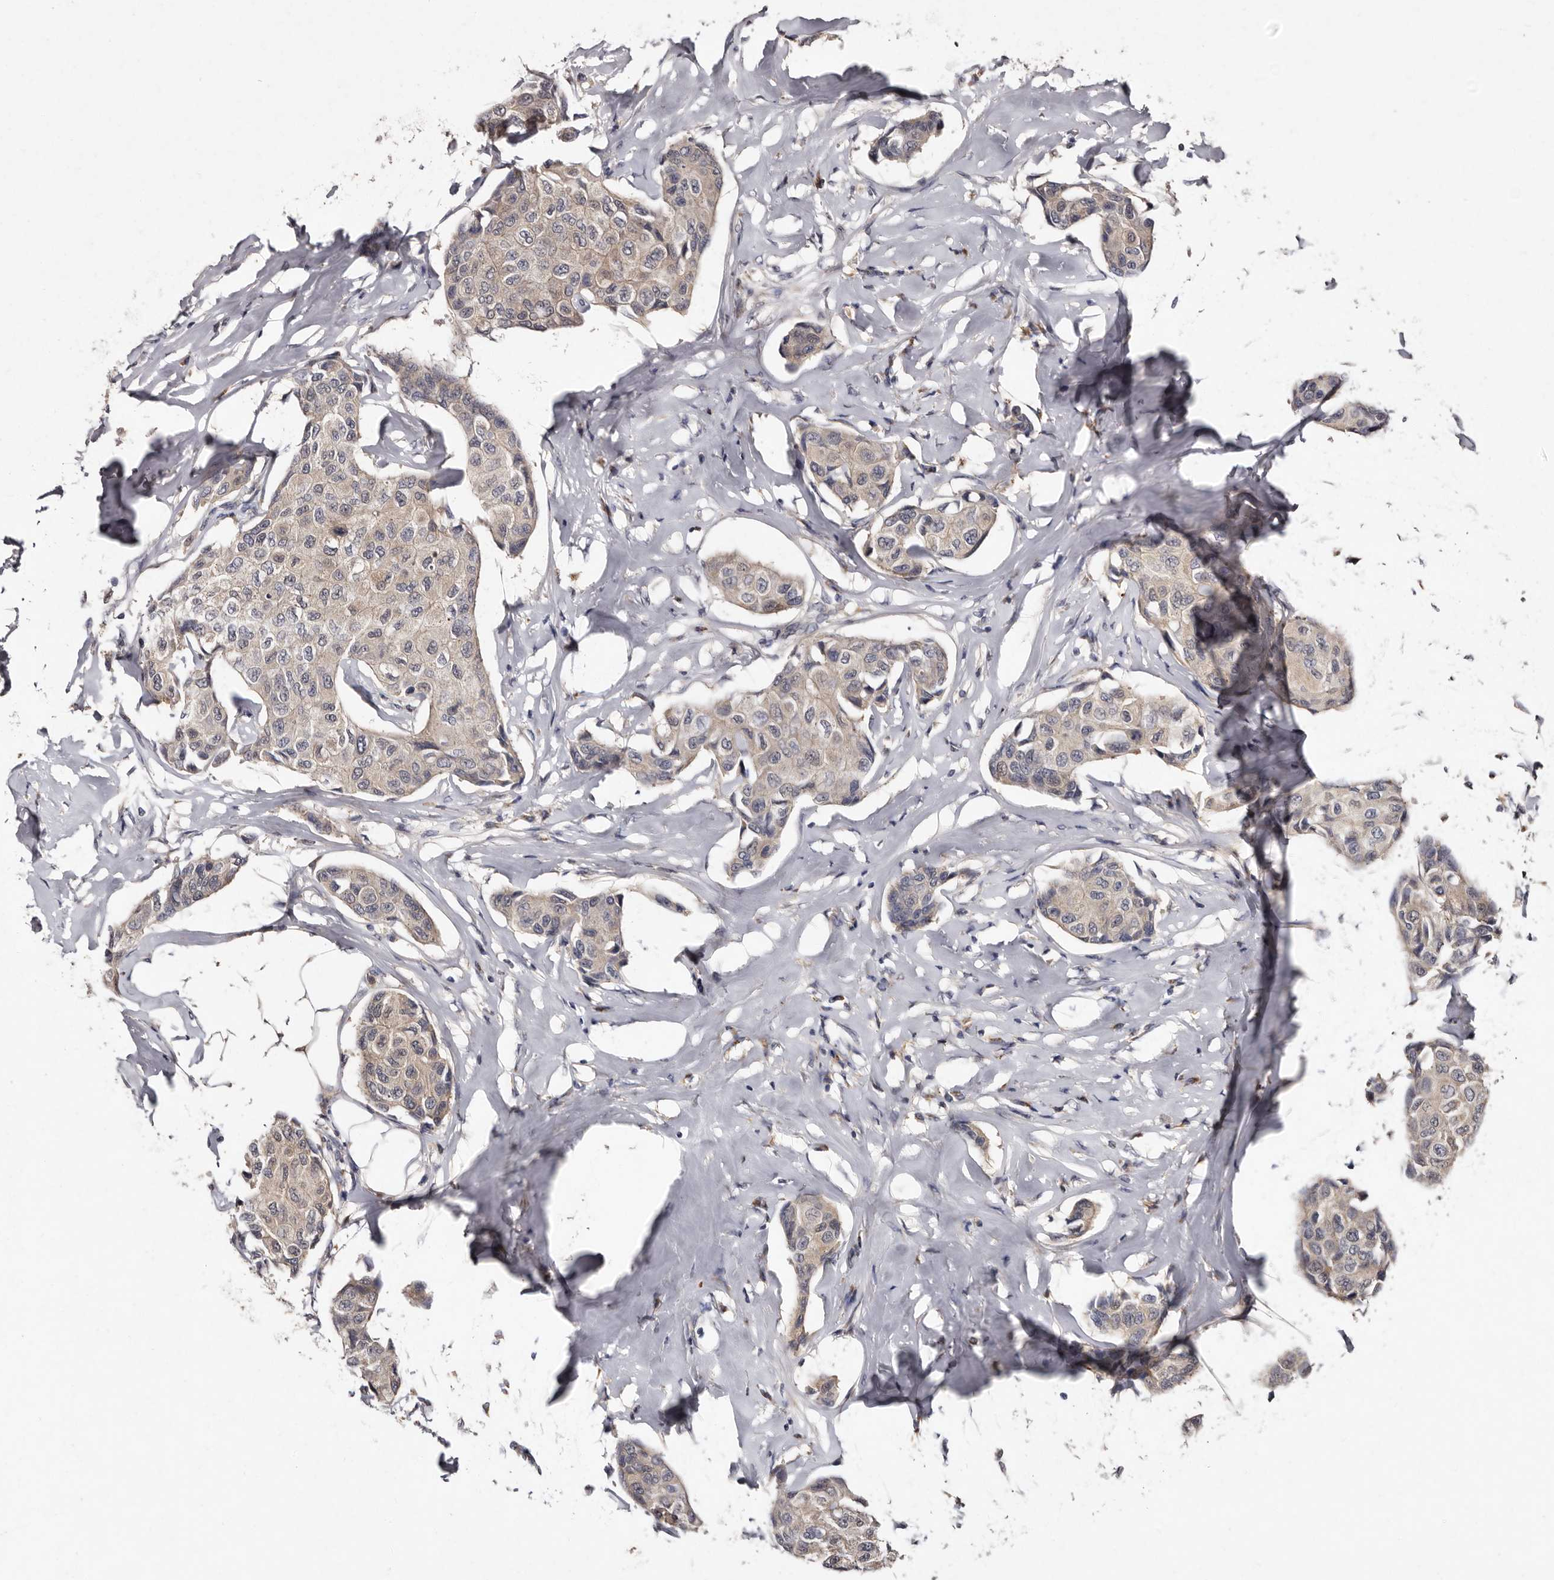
{"staining": {"intensity": "weak", "quantity": "<25%", "location": "cytoplasmic/membranous"}, "tissue": "breast cancer", "cell_type": "Tumor cells", "image_type": "cancer", "snomed": [{"axis": "morphology", "description": "Duct carcinoma"}, {"axis": "topography", "description": "Breast"}], "caption": "Tumor cells are negative for brown protein staining in invasive ductal carcinoma (breast).", "gene": "DNPH1", "patient": {"sex": "female", "age": 80}}